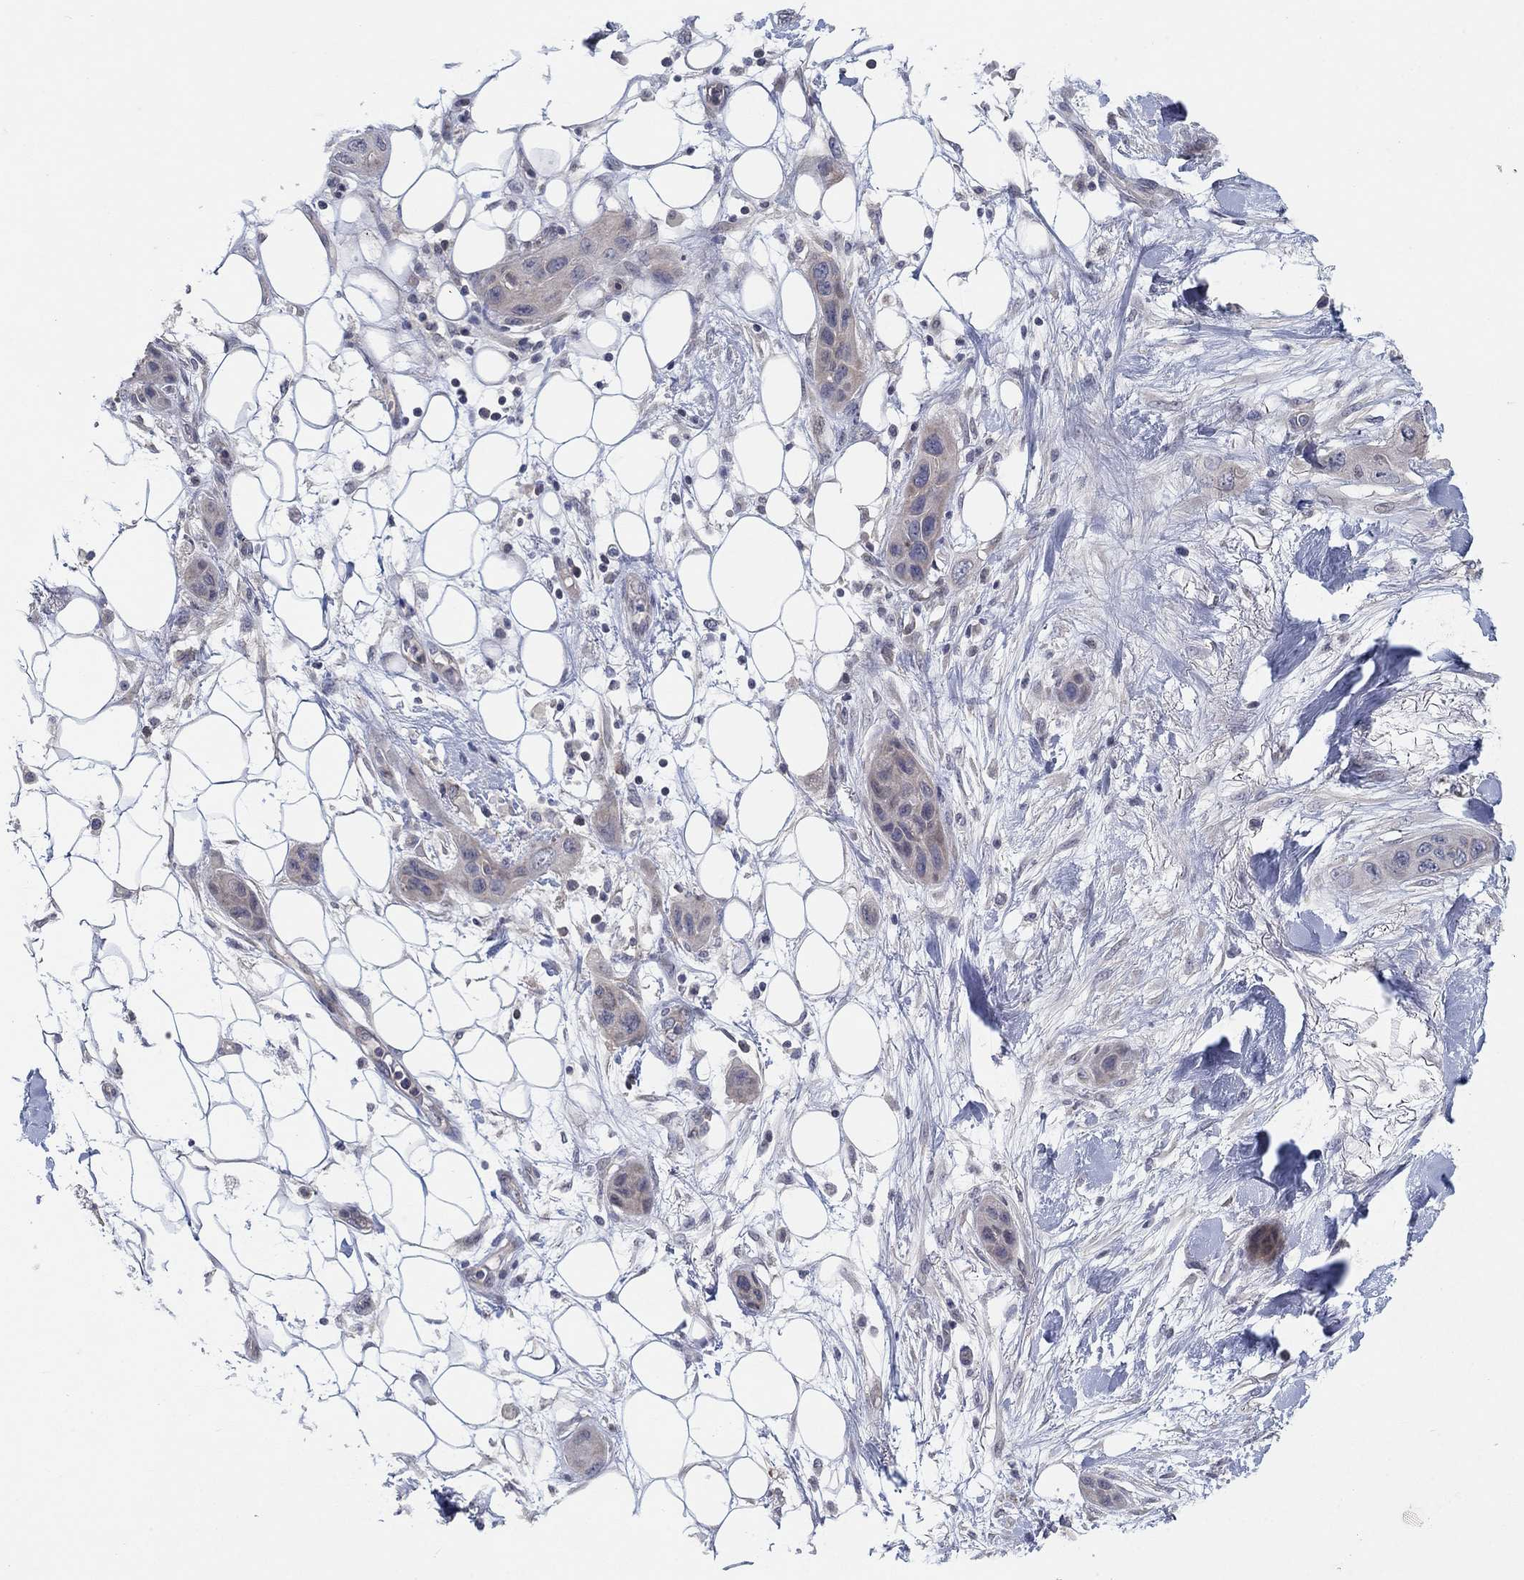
{"staining": {"intensity": "negative", "quantity": "none", "location": "none"}, "tissue": "skin cancer", "cell_type": "Tumor cells", "image_type": "cancer", "snomed": [{"axis": "morphology", "description": "Squamous cell carcinoma, NOS"}, {"axis": "topography", "description": "Skin"}], "caption": "A histopathology image of skin squamous cell carcinoma stained for a protein reveals no brown staining in tumor cells.", "gene": "AMN1", "patient": {"sex": "male", "age": 79}}